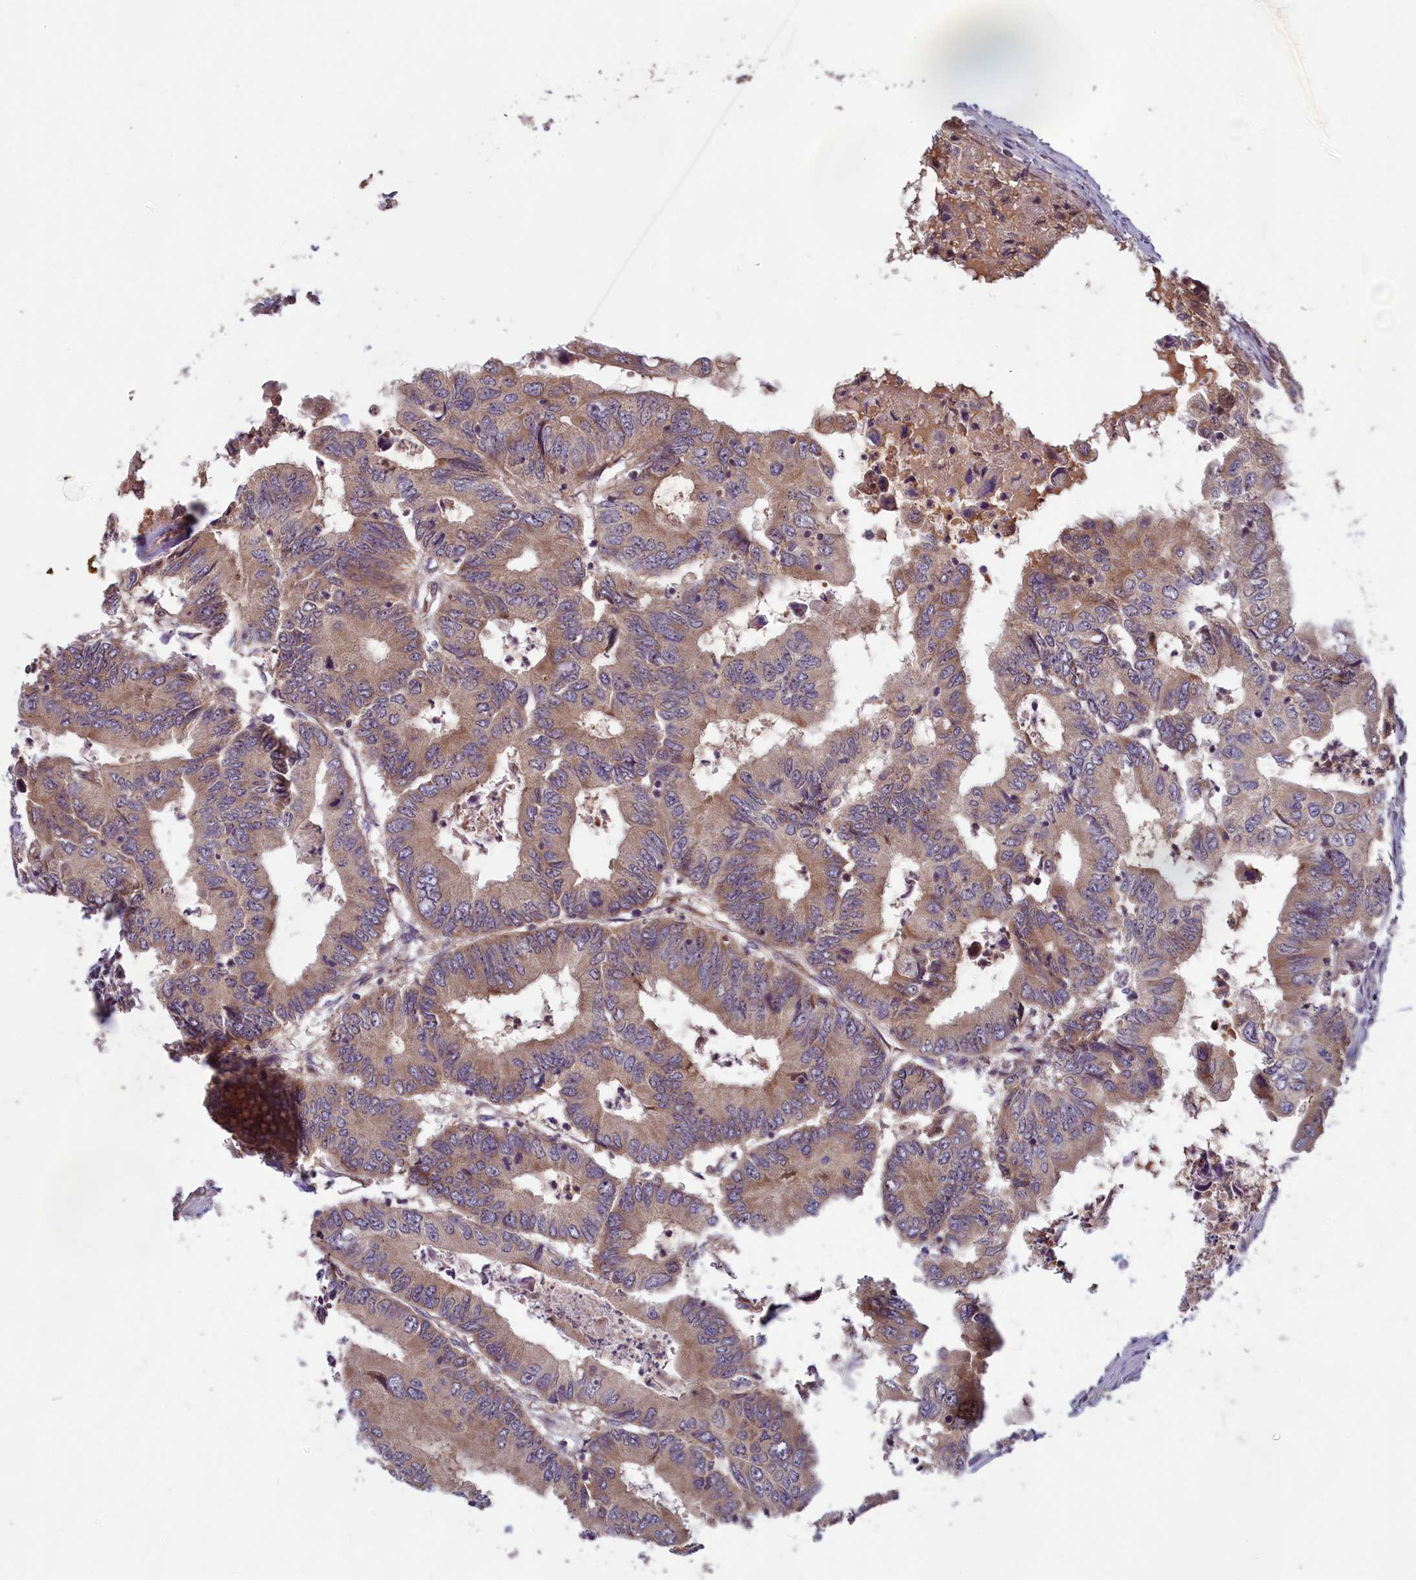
{"staining": {"intensity": "moderate", "quantity": "25%-75%", "location": "cytoplasmic/membranous"}, "tissue": "colorectal cancer", "cell_type": "Tumor cells", "image_type": "cancer", "snomed": [{"axis": "morphology", "description": "Adenocarcinoma, NOS"}, {"axis": "topography", "description": "Colon"}], "caption": "About 25%-75% of tumor cells in adenocarcinoma (colorectal) reveal moderate cytoplasmic/membranous protein staining as visualized by brown immunohistochemical staining.", "gene": "CCDC15", "patient": {"sex": "male", "age": 85}}